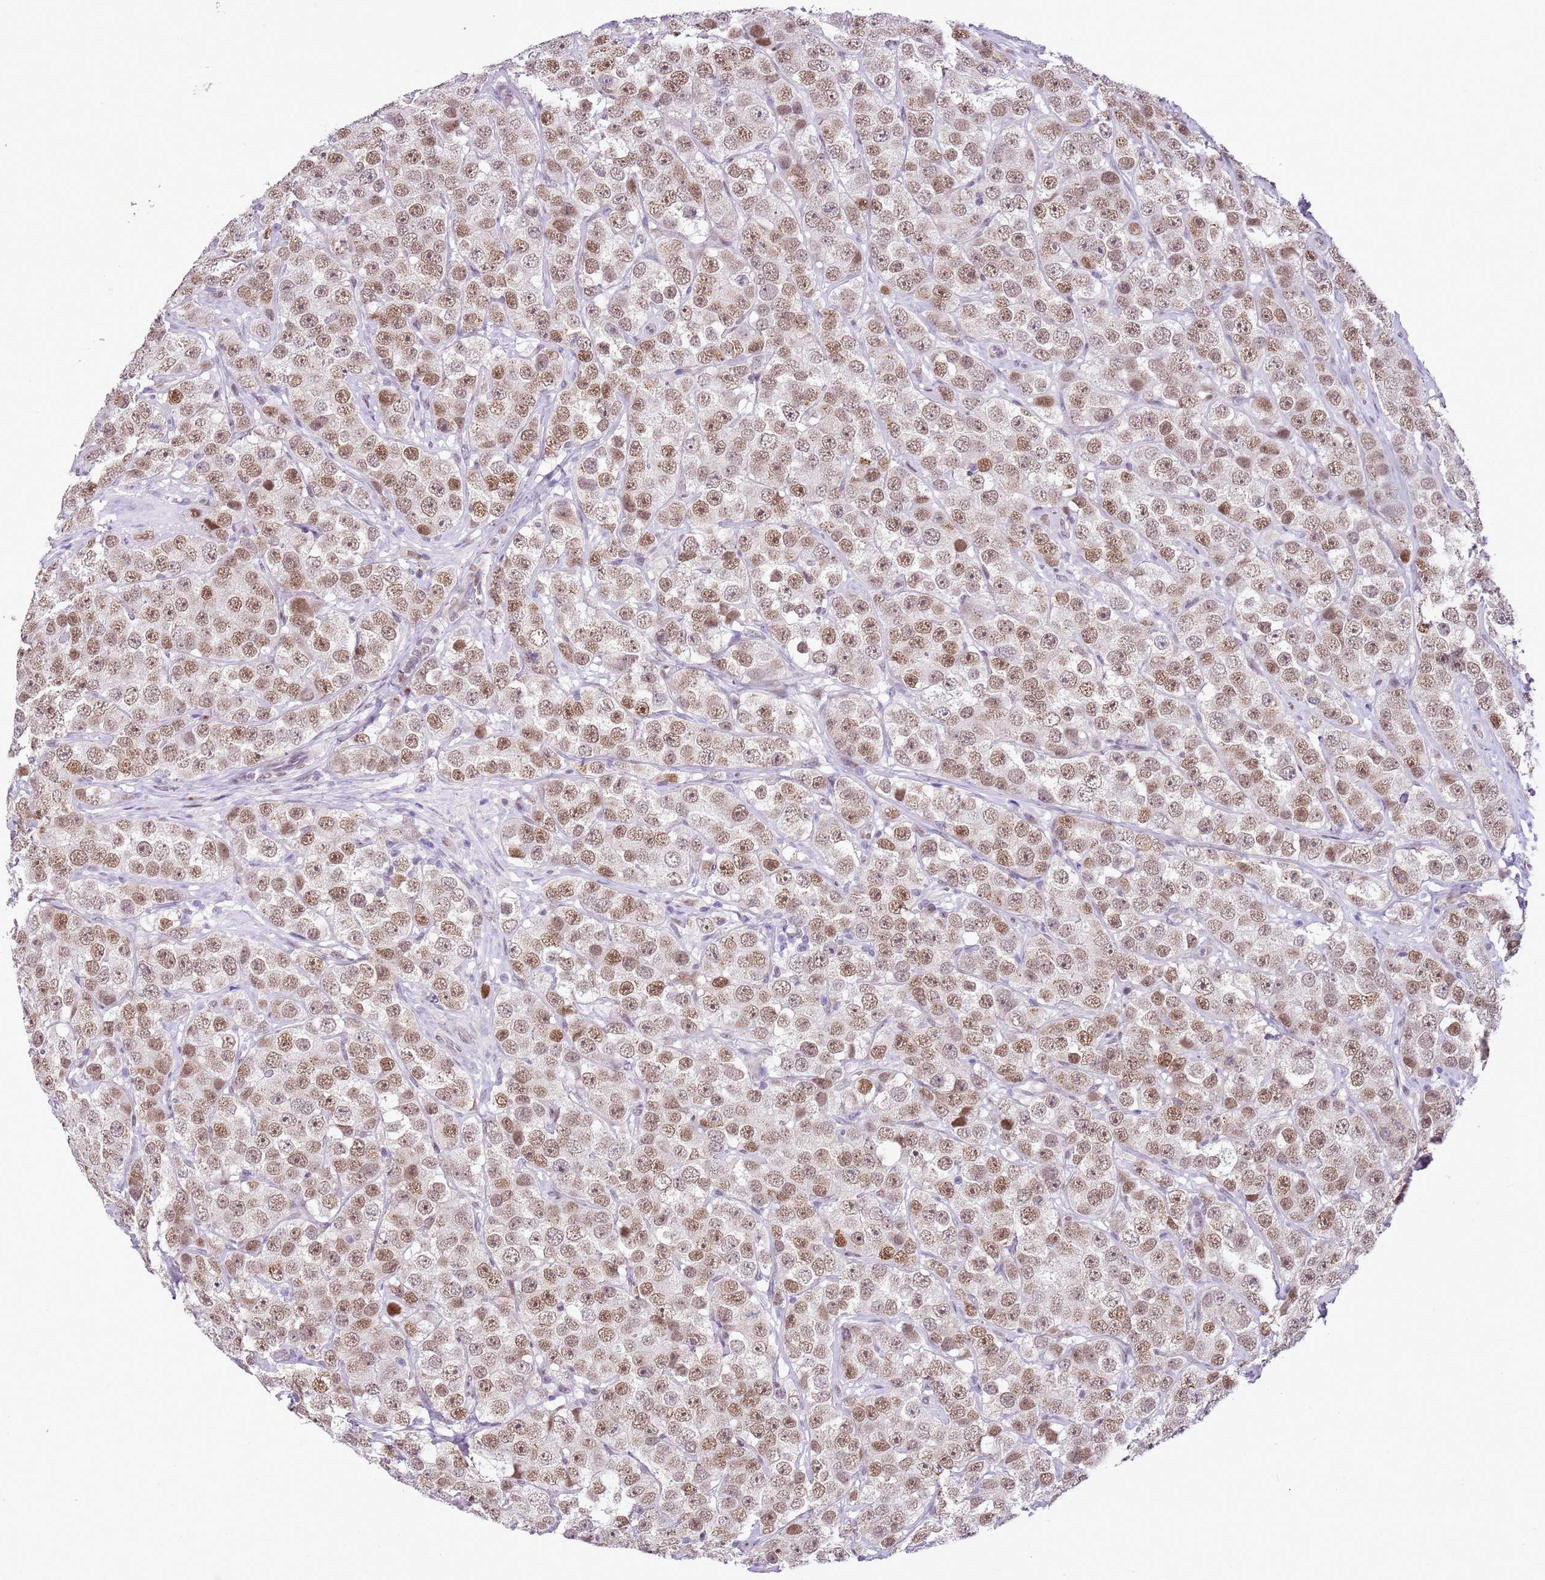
{"staining": {"intensity": "moderate", "quantity": ">75%", "location": "nuclear"}, "tissue": "testis cancer", "cell_type": "Tumor cells", "image_type": "cancer", "snomed": [{"axis": "morphology", "description": "Seminoma, NOS"}, {"axis": "topography", "description": "Testis"}], "caption": "Immunohistochemical staining of testis cancer (seminoma) shows medium levels of moderate nuclear protein staining in approximately >75% of tumor cells.", "gene": "NACC2", "patient": {"sex": "male", "age": 28}}